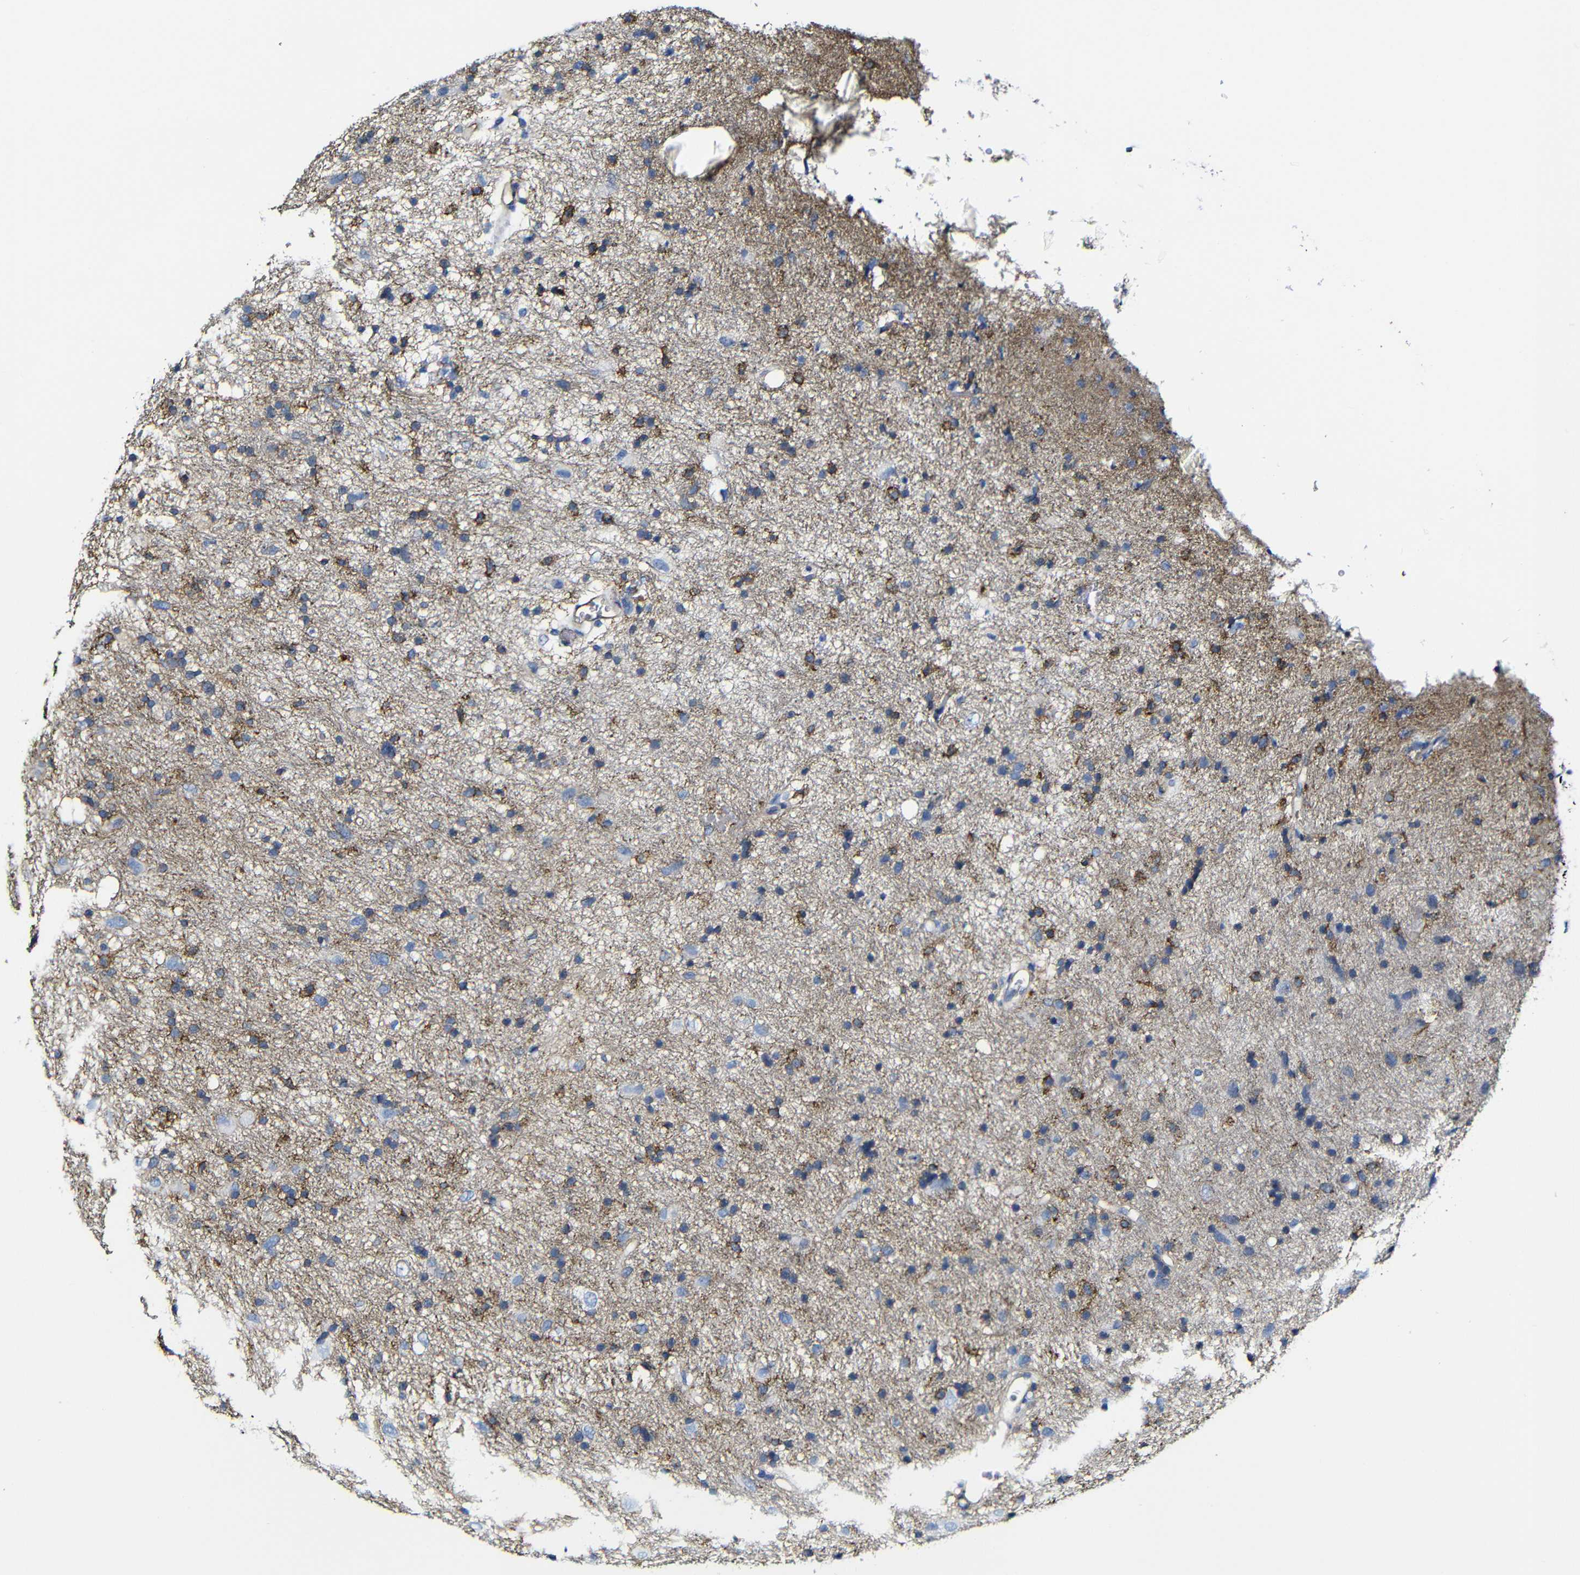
{"staining": {"intensity": "moderate", "quantity": "25%-75%", "location": "cytoplasmic/membranous"}, "tissue": "glioma", "cell_type": "Tumor cells", "image_type": "cancer", "snomed": [{"axis": "morphology", "description": "Glioma, malignant, Low grade"}, {"axis": "topography", "description": "Brain"}], "caption": "An image of glioma stained for a protein demonstrates moderate cytoplasmic/membranous brown staining in tumor cells. (DAB (3,3'-diaminobenzidine) IHC, brown staining for protein, blue staining for nuclei).", "gene": "MSN", "patient": {"sex": "male", "age": 77}}